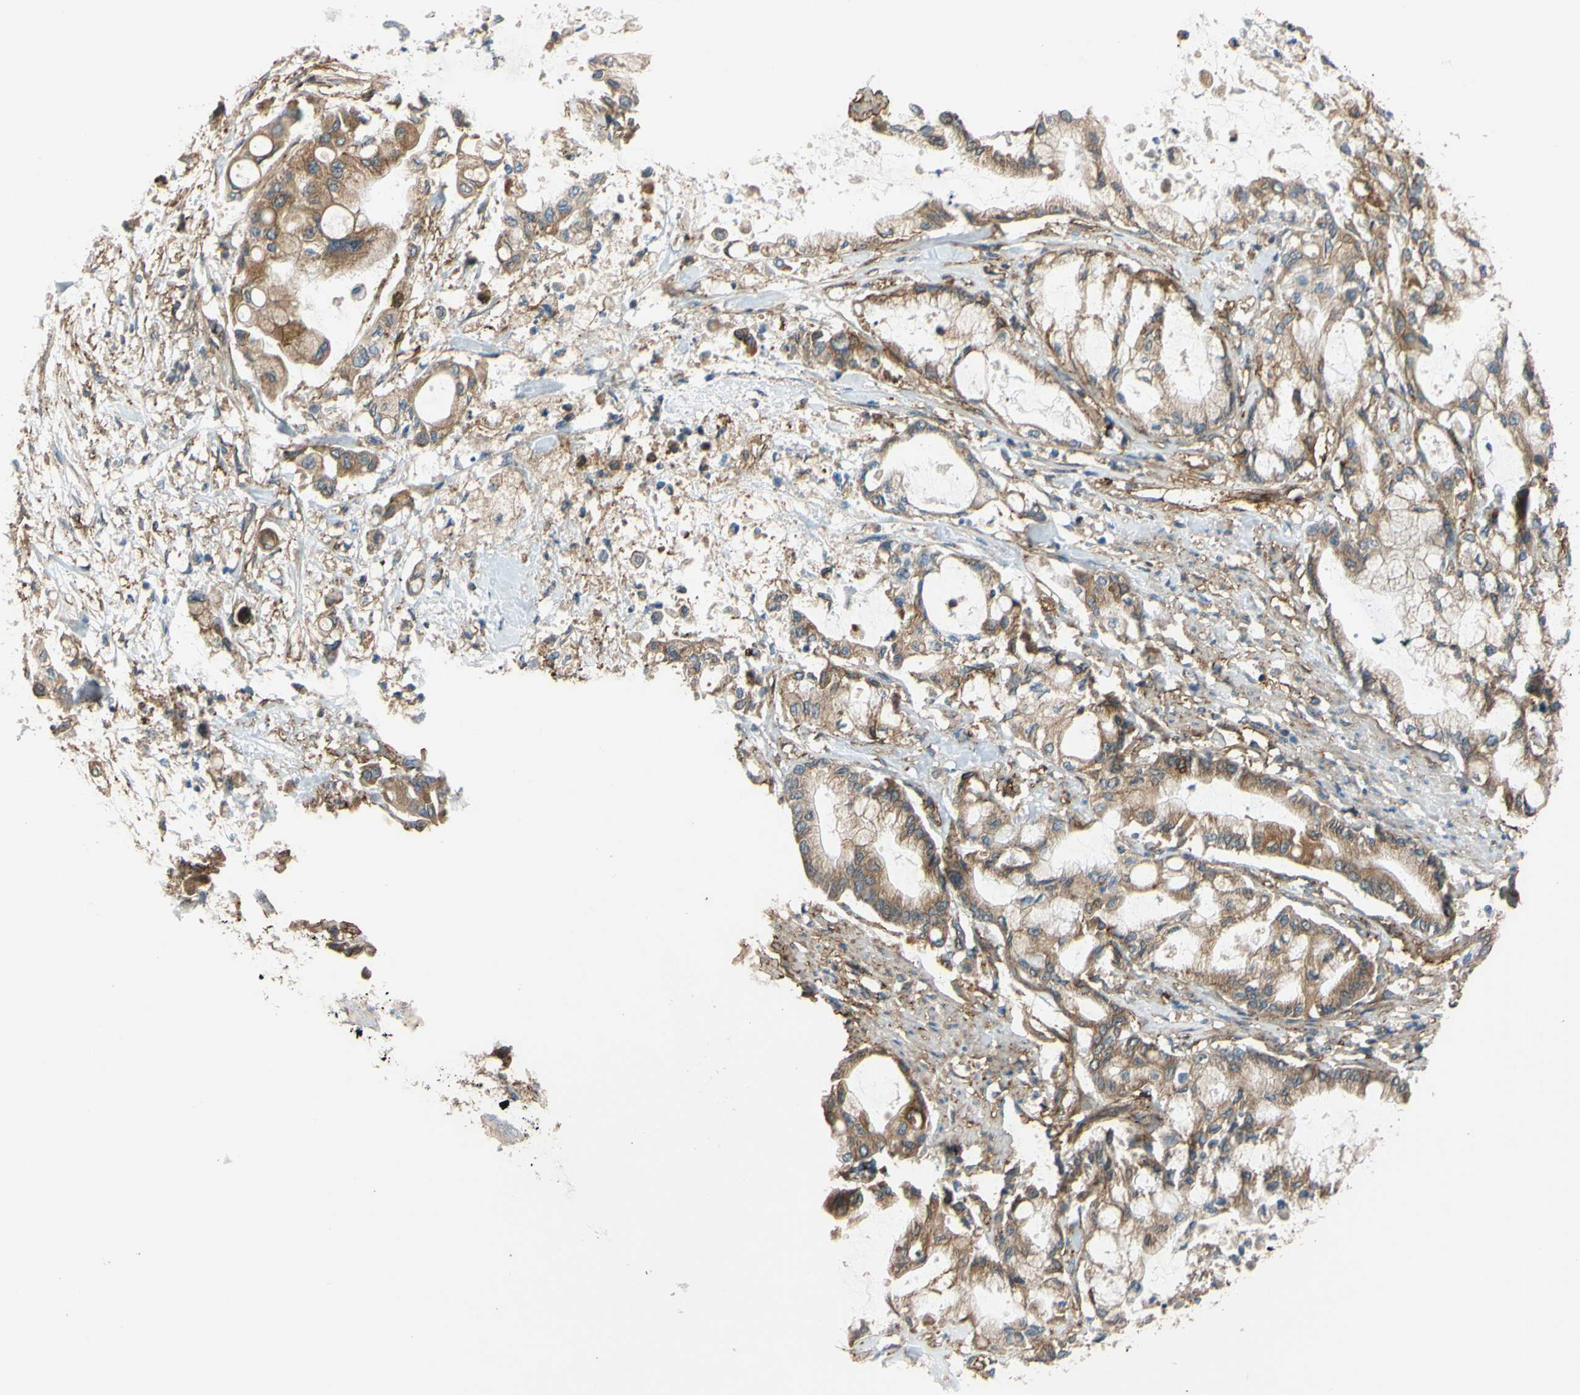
{"staining": {"intensity": "moderate", "quantity": "25%-75%", "location": "cytoplasmic/membranous"}, "tissue": "pancreatic cancer", "cell_type": "Tumor cells", "image_type": "cancer", "snomed": [{"axis": "morphology", "description": "Adenocarcinoma, NOS"}, {"axis": "morphology", "description": "Adenocarcinoma, metastatic, NOS"}, {"axis": "topography", "description": "Lymph node"}, {"axis": "topography", "description": "Pancreas"}, {"axis": "topography", "description": "Duodenum"}], "caption": "Immunohistochemical staining of pancreatic cancer (adenocarcinoma) displays medium levels of moderate cytoplasmic/membranous protein positivity in approximately 25%-75% of tumor cells. (brown staining indicates protein expression, while blue staining denotes nuclei).", "gene": "POR", "patient": {"sex": "female", "age": 64}}